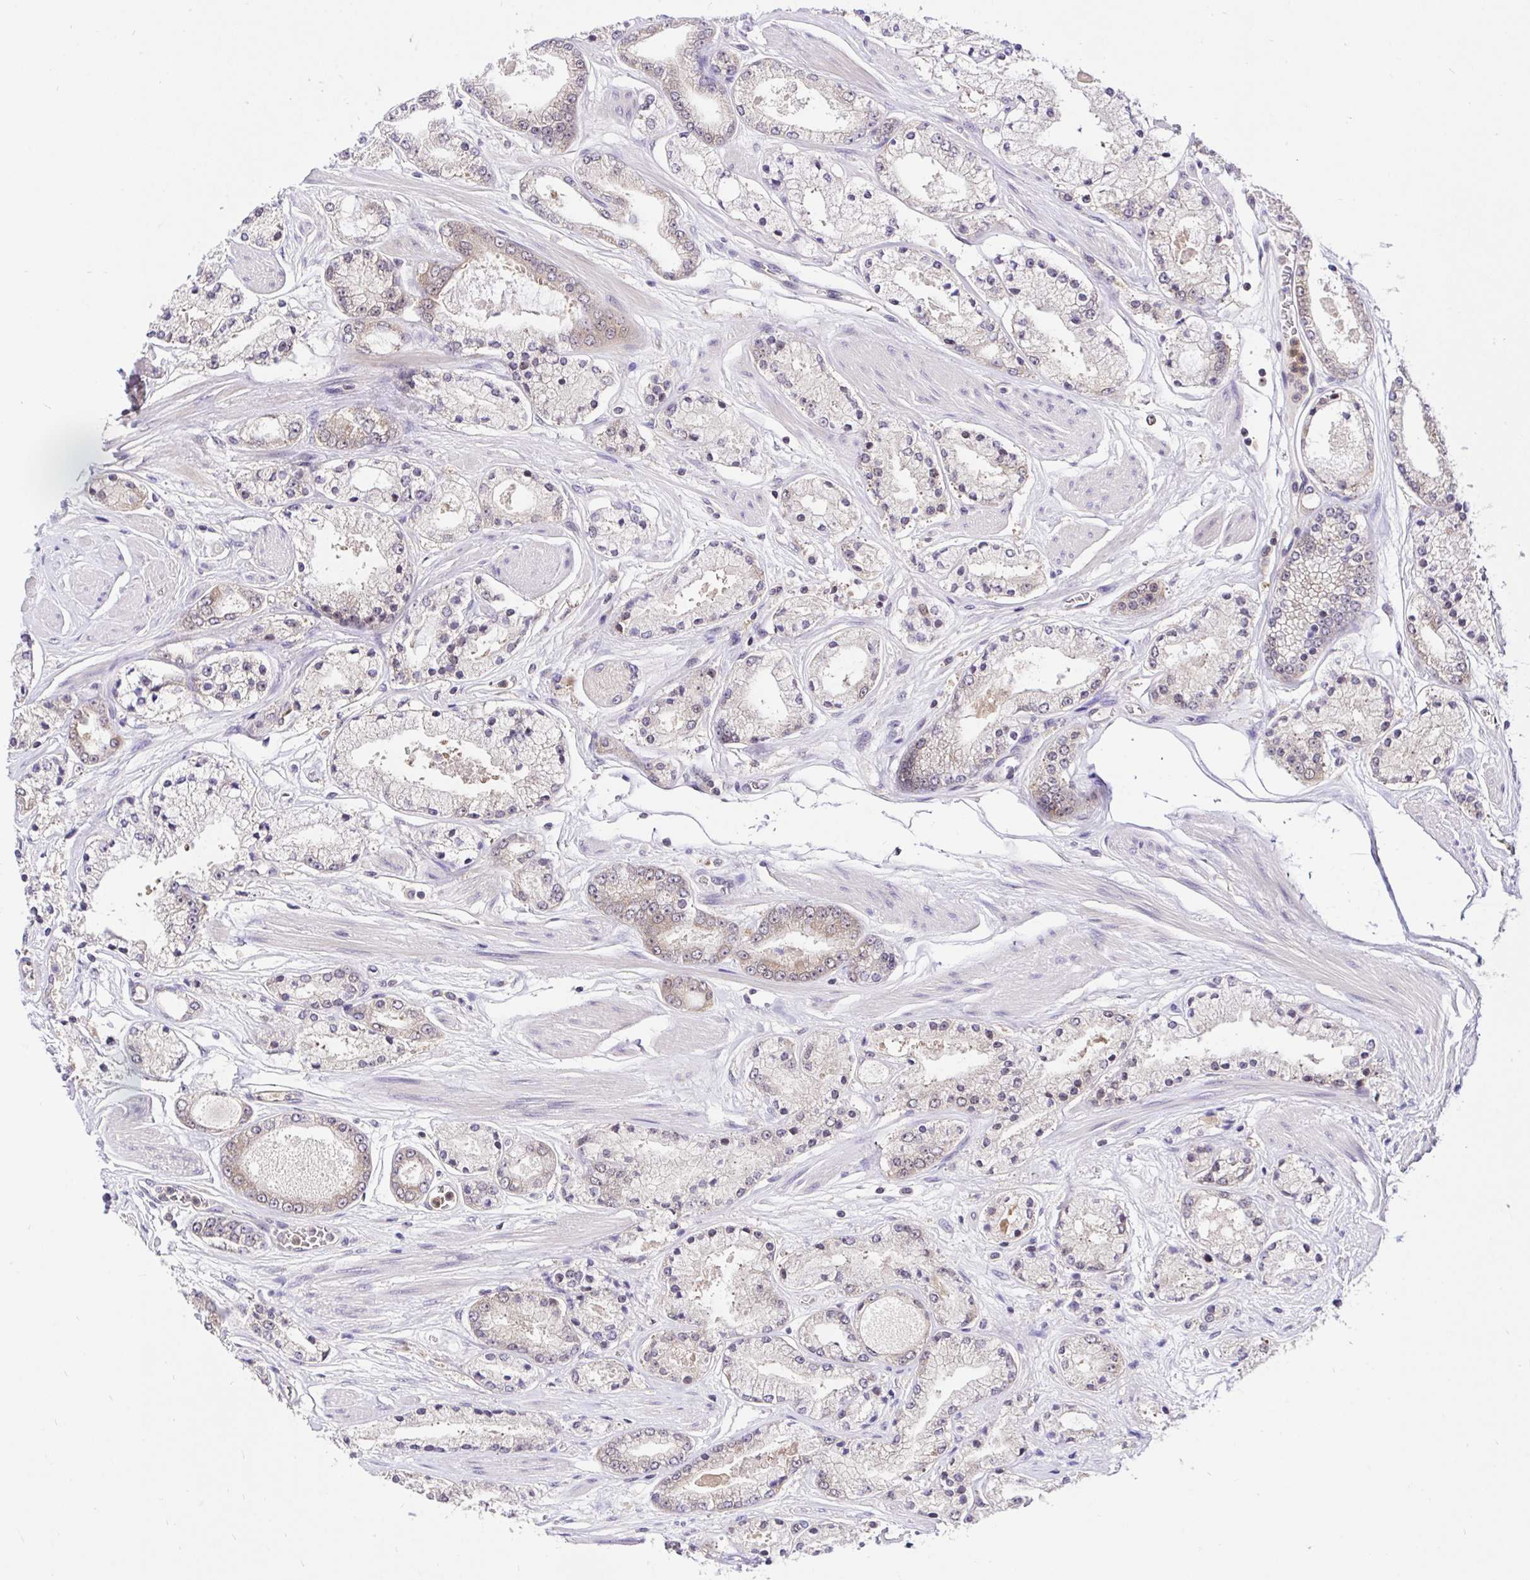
{"staining": {"intensity": "weak", "quantity": "<25%", "location": "cytoplasmic/membranous"}, "tissue": "prostate cancer", "cell_type": "Tumor cells", "image_type": "cancer", "snomed": [{"axis": "morphology", "description": "Adenocarcinoma, High grade"}, {"axis": "topography", "description": "Prostate"}], "caption": "There is no significant positivity in tumor cells of prostate cancer.", "gene": "UBE2M", "patient": {"sex": "male", "age": 63}}